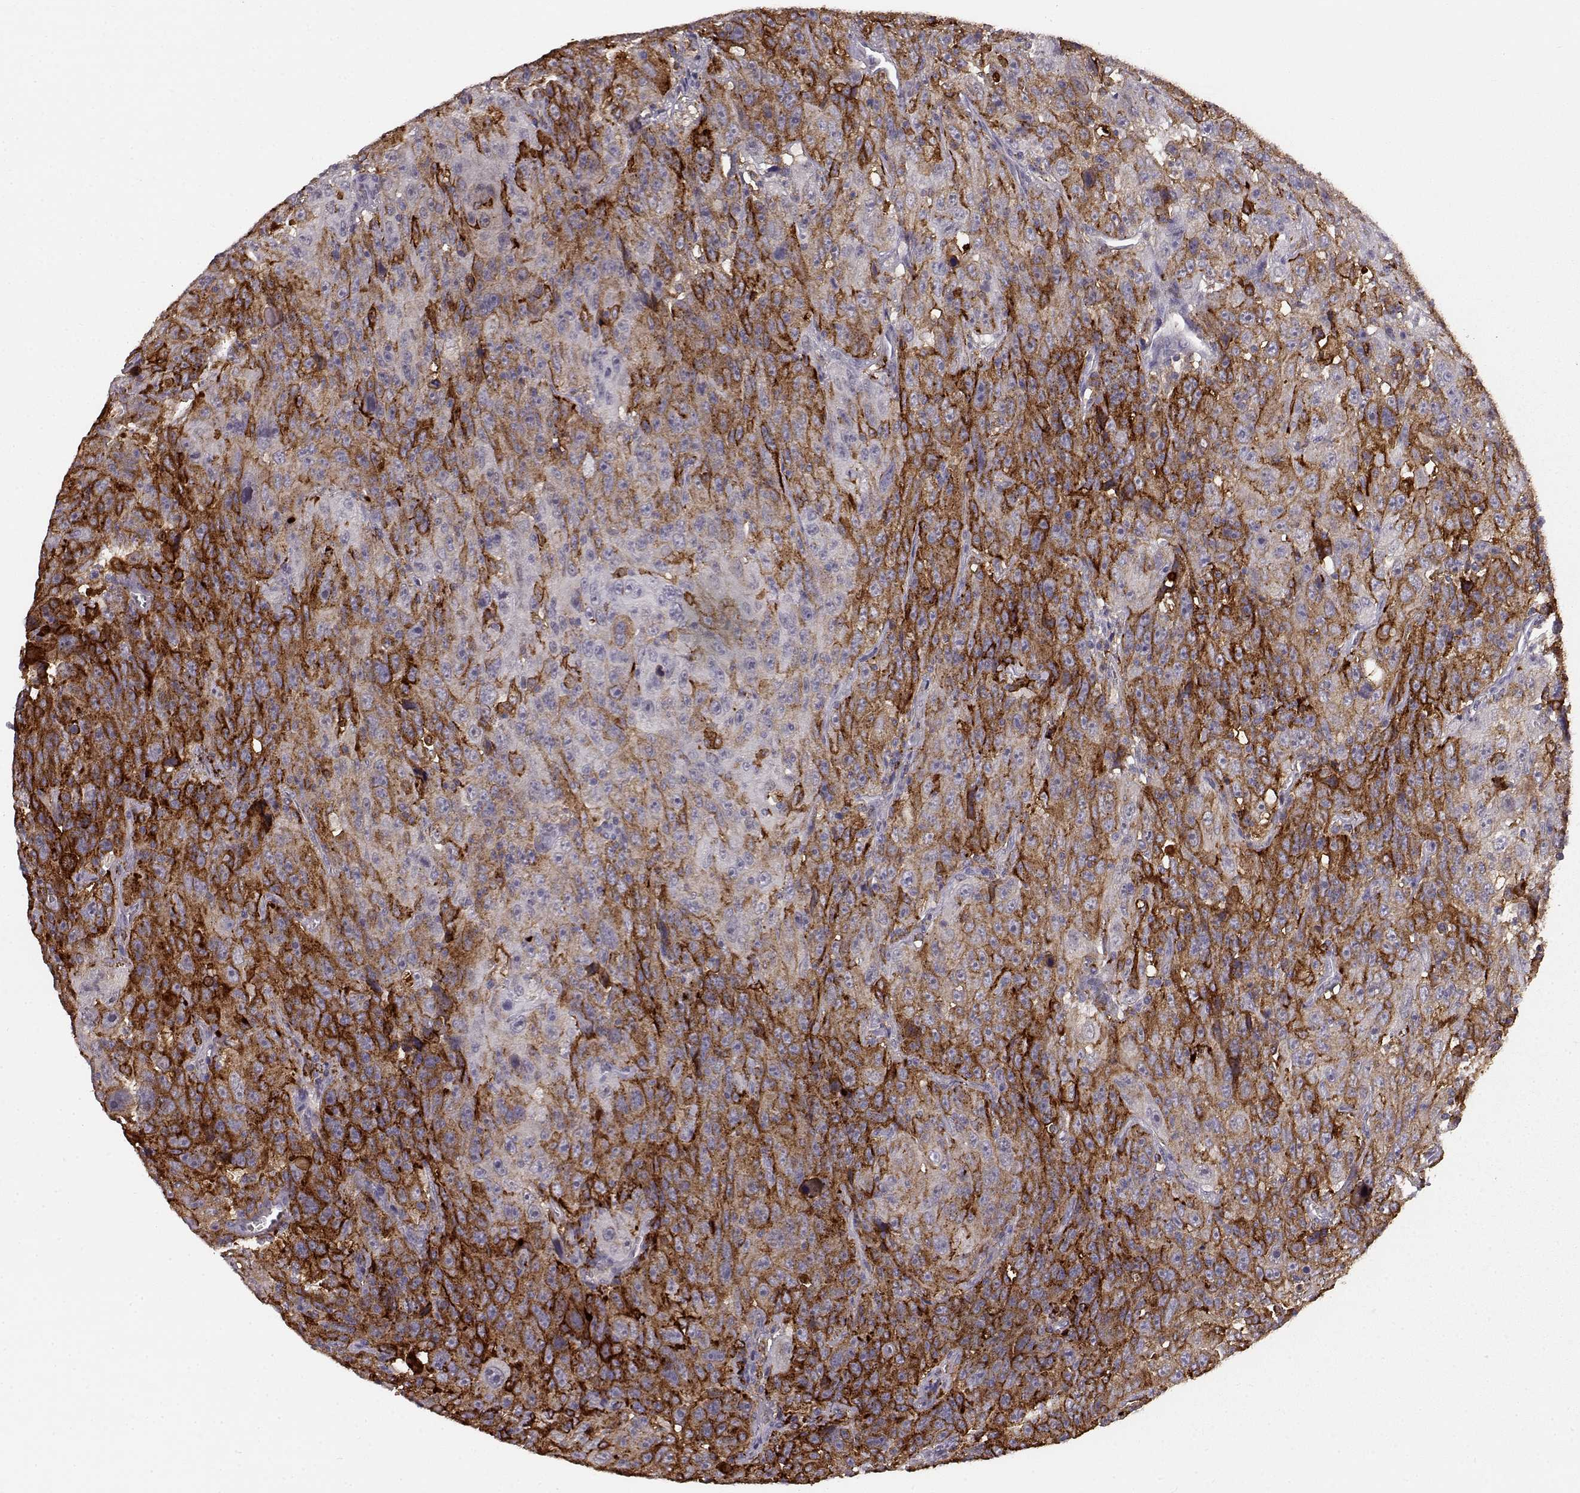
{"staining": {"intensity": "moderate", "quantity": ">75%", "location": "cytoplasmic/membranous"}, "tissue": "urothelial cancer", "cell_type": "Tumor cells", "image_type": "cancer", "snomed": [{"axis": "morphology", "description": "Urothelial carcinoma, NOS"}, {"axis": "morphology", "description": "Urothelial carcinoma, High grade"}, {"axis": "topography", "description": "Urinary bladder"}], "caption": "This histopathology image shows urothelial cancer stained with immunohistochemistry (IHC) to label a protein in brown. The cytoplasmic/membranous of tumor cells show moderate positivity for the protein. Nuclei are counter-stained blue.", "gene": "CCNF", "patient": {"sex": "female", "age": 73}}